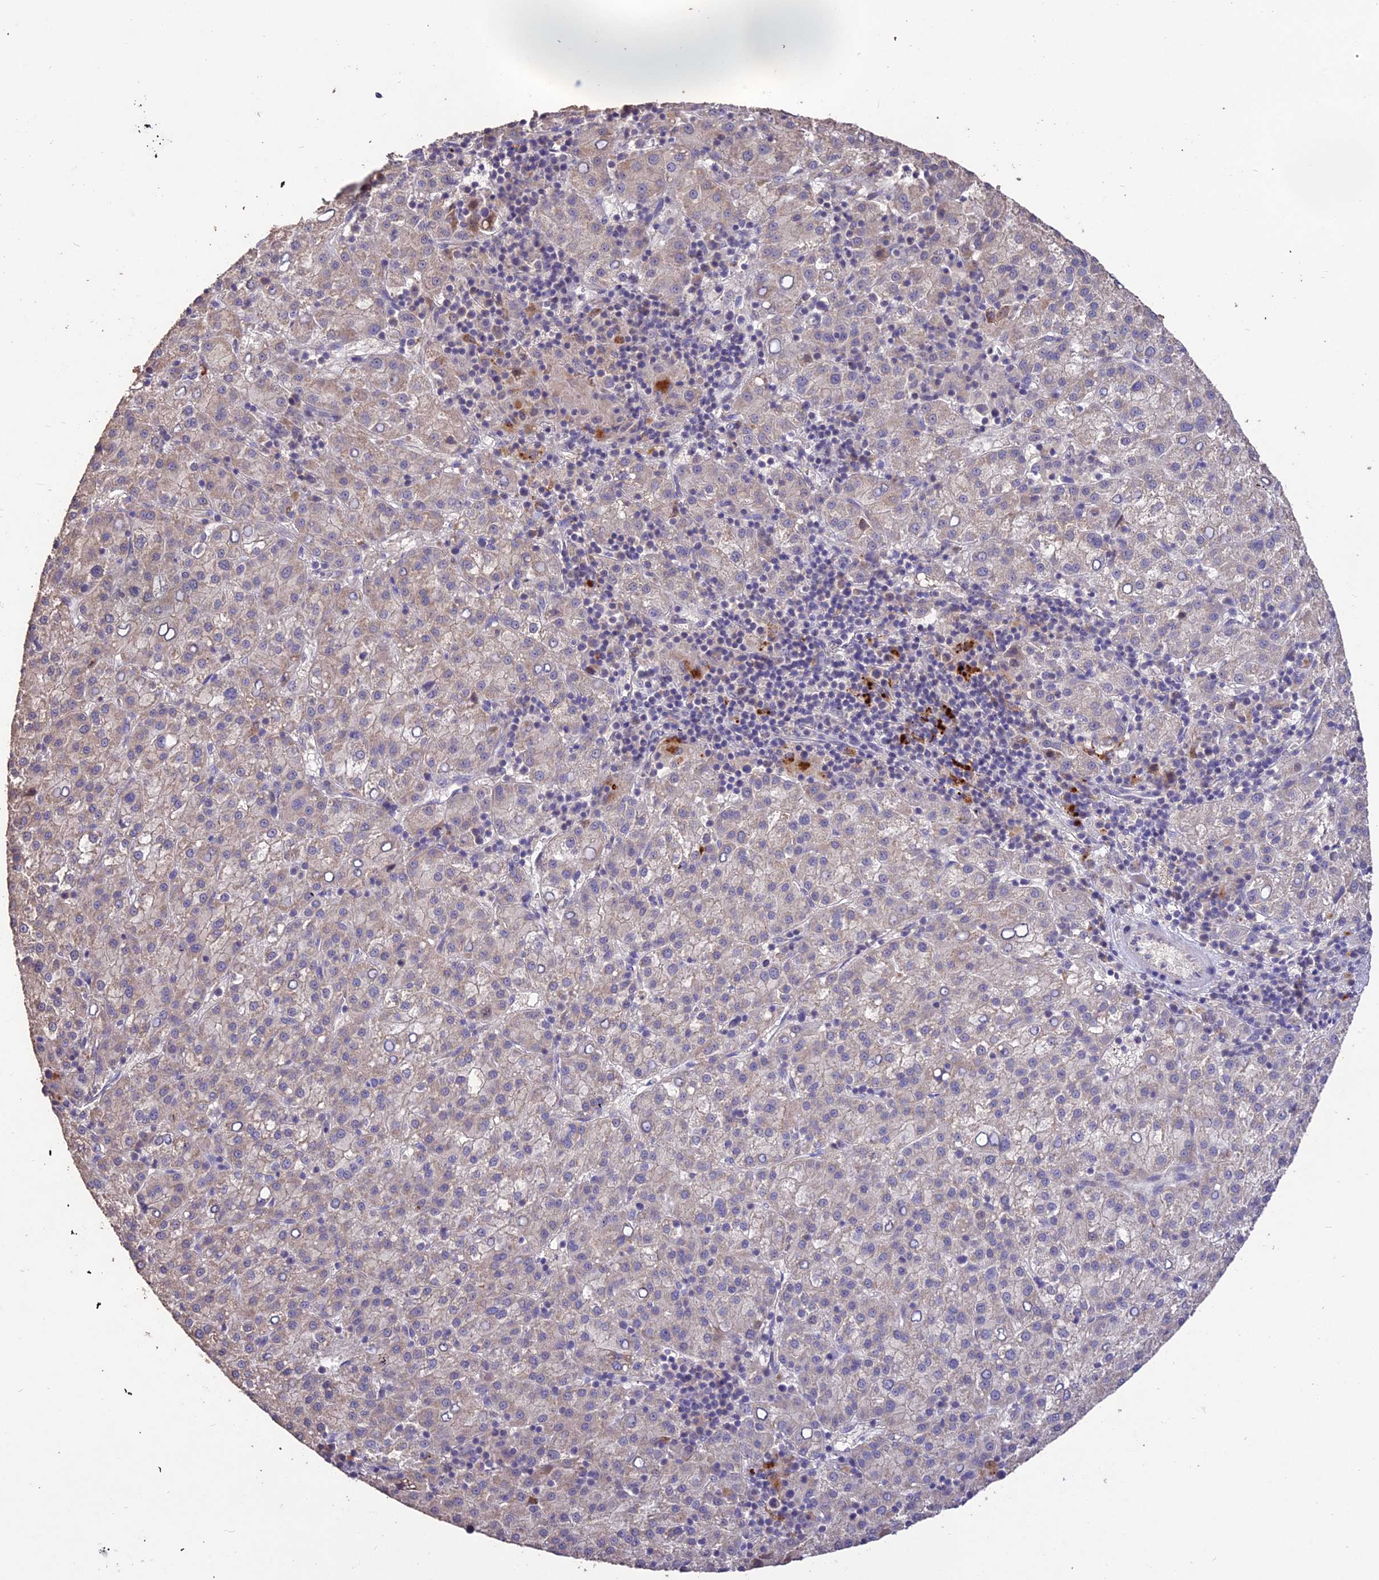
{"staining": {"intensity": "weak", "quantity": "<25%", "location": "cytoplasmic/membranous"}, "tissue": "liver cancer", "cell_type": "Tumor cells", "image_type": "cancer", "snomed": [{"axis": "morphology", "description": "Carcinoma, Hepatocellular, NOS"}, {"axis": "topography", "description": "Liver"}], "caption": "Immunohistochemical staining of hepatocellular carcinoma (liver) displays no significant staining in tumor cells.", "gene": "SDHD", "patient": {"sex": "female", "age": 58}}